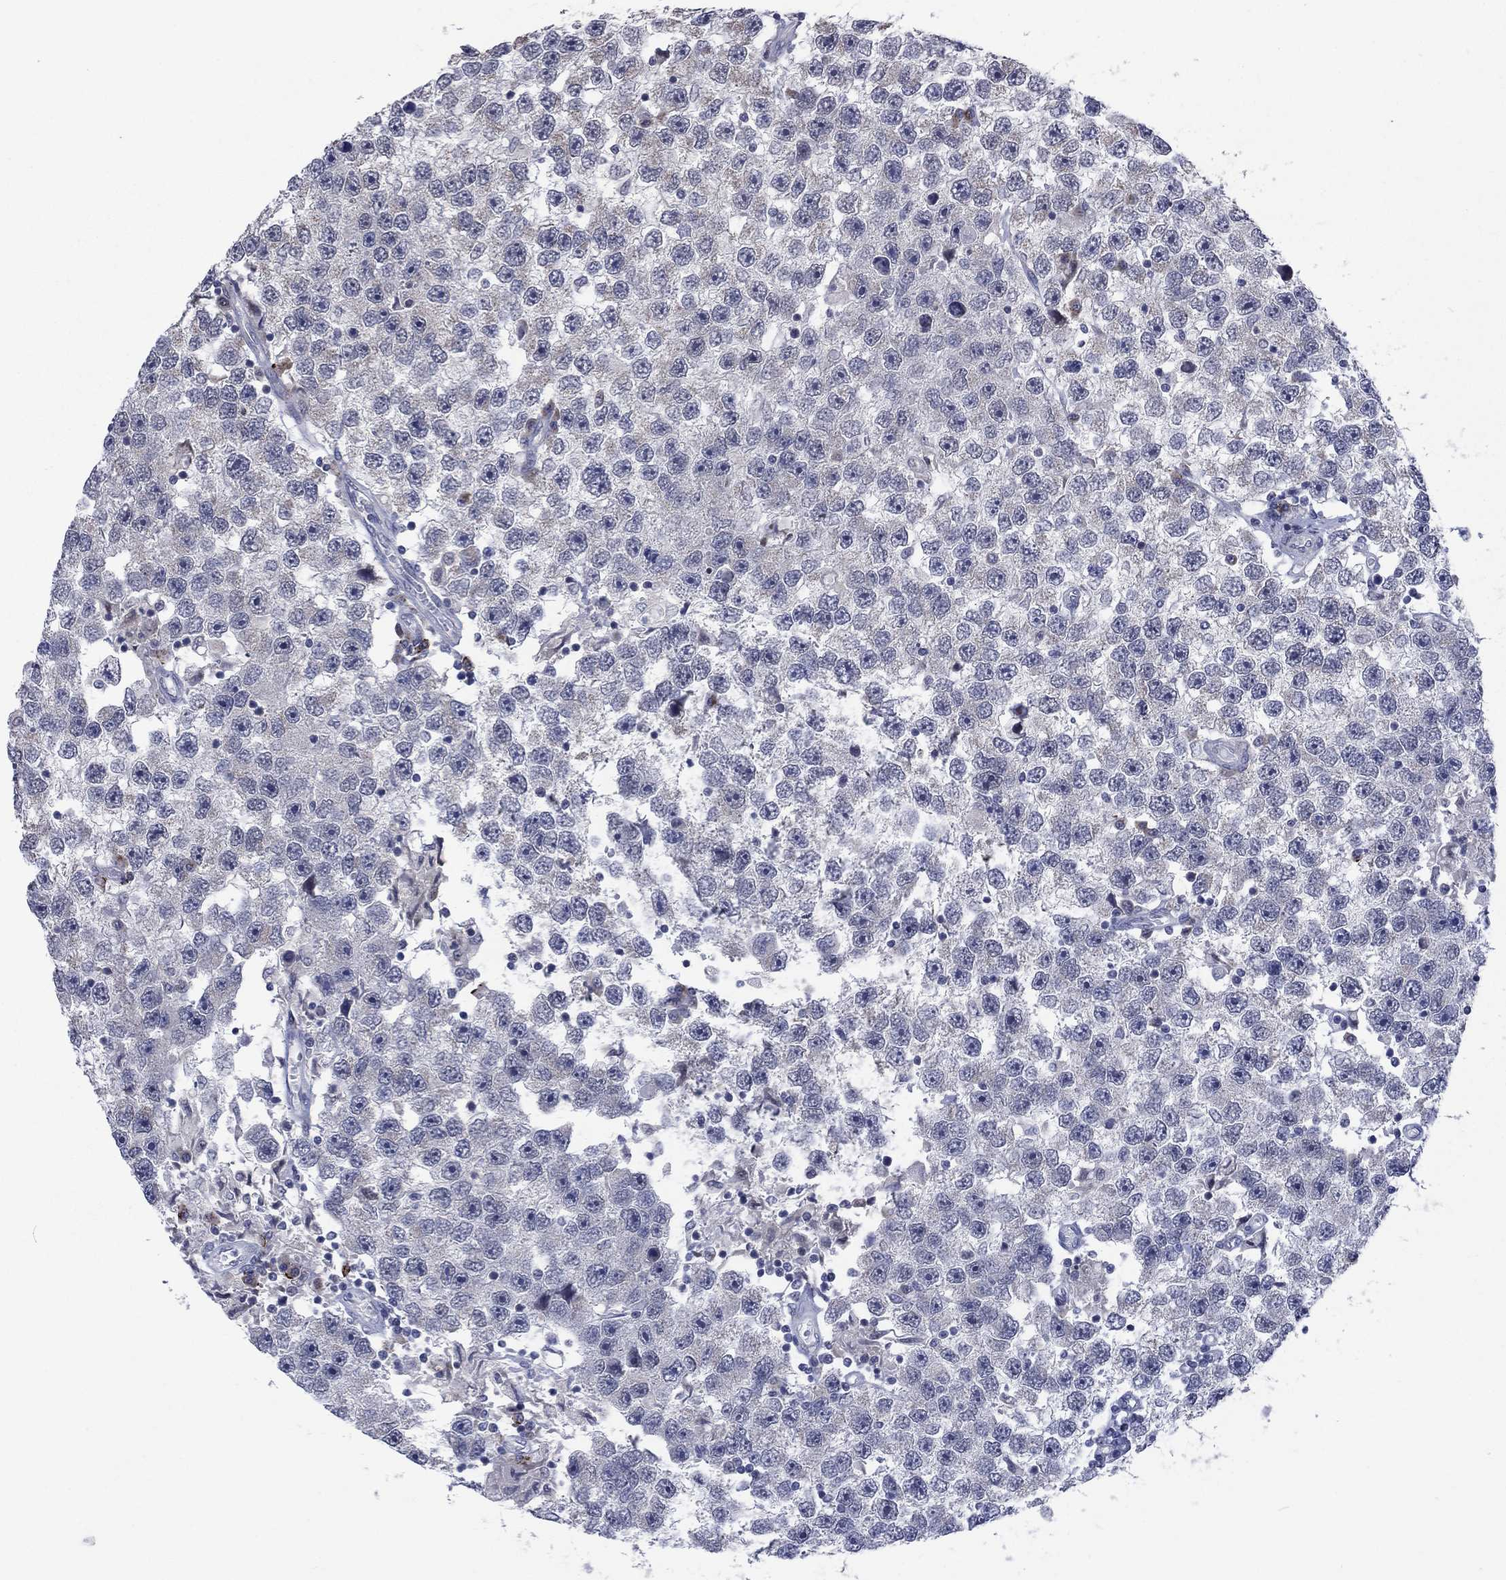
{"staining": {"intensity": "negative", "quantity": "none", "location": "none"}, "tissue": "testis cancer", "cell_type": "Tumor cells", "image_type": "cancer", "snomed": [{"axis": "morphology", "description": "Seminoma, NOS"}, {"axis": "topography", "description": "Testis"}], "caption": "High magnification brightfield microscopy of testis seminoma stained with DAB (3,3'-diaminobenzidine) (brown) and counterstained with hematoxylin (blue): tumor cells show no significant expression.", "gene": "SDC1", "patient": {"sex": "male", "age": 26}}